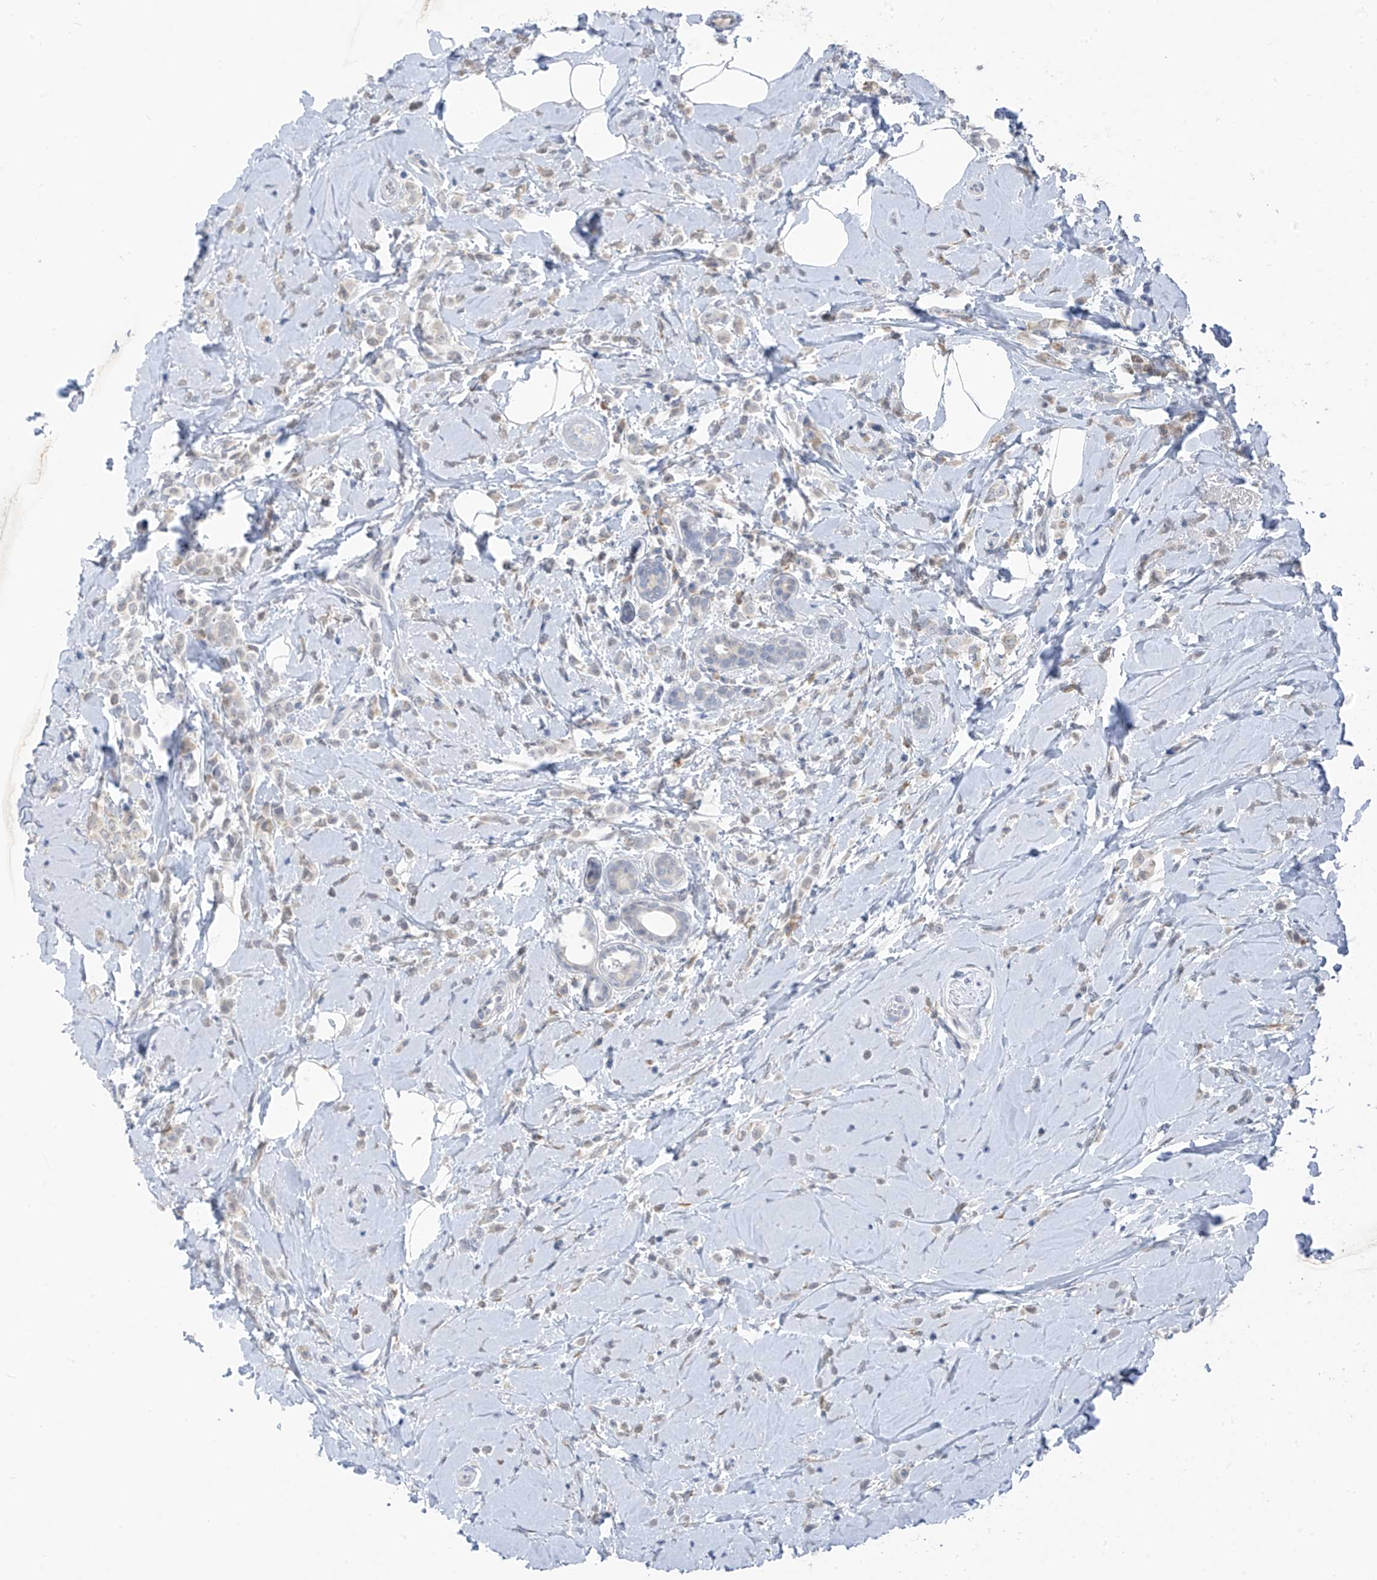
{"staining": {"intensity": "negative", "quantity": "none", "location": "none"}, "tissue": "breast cancer", "cell_type": "Tumor cells", "image_type": "cancer", "snomed": [{"axis": "morphology", "description": "Lobular carcinoma"}, {"axis": "topography", "description": "Breast"}], "caption": "High magnification brightfield microscopy of breast cancer stained with DAB (brown) and counterstained with hematoxylin (blue): tumor cells show no significant positivity.", "gene": "CYP4V2", "patient": {"sex": "female", "age": 47}}